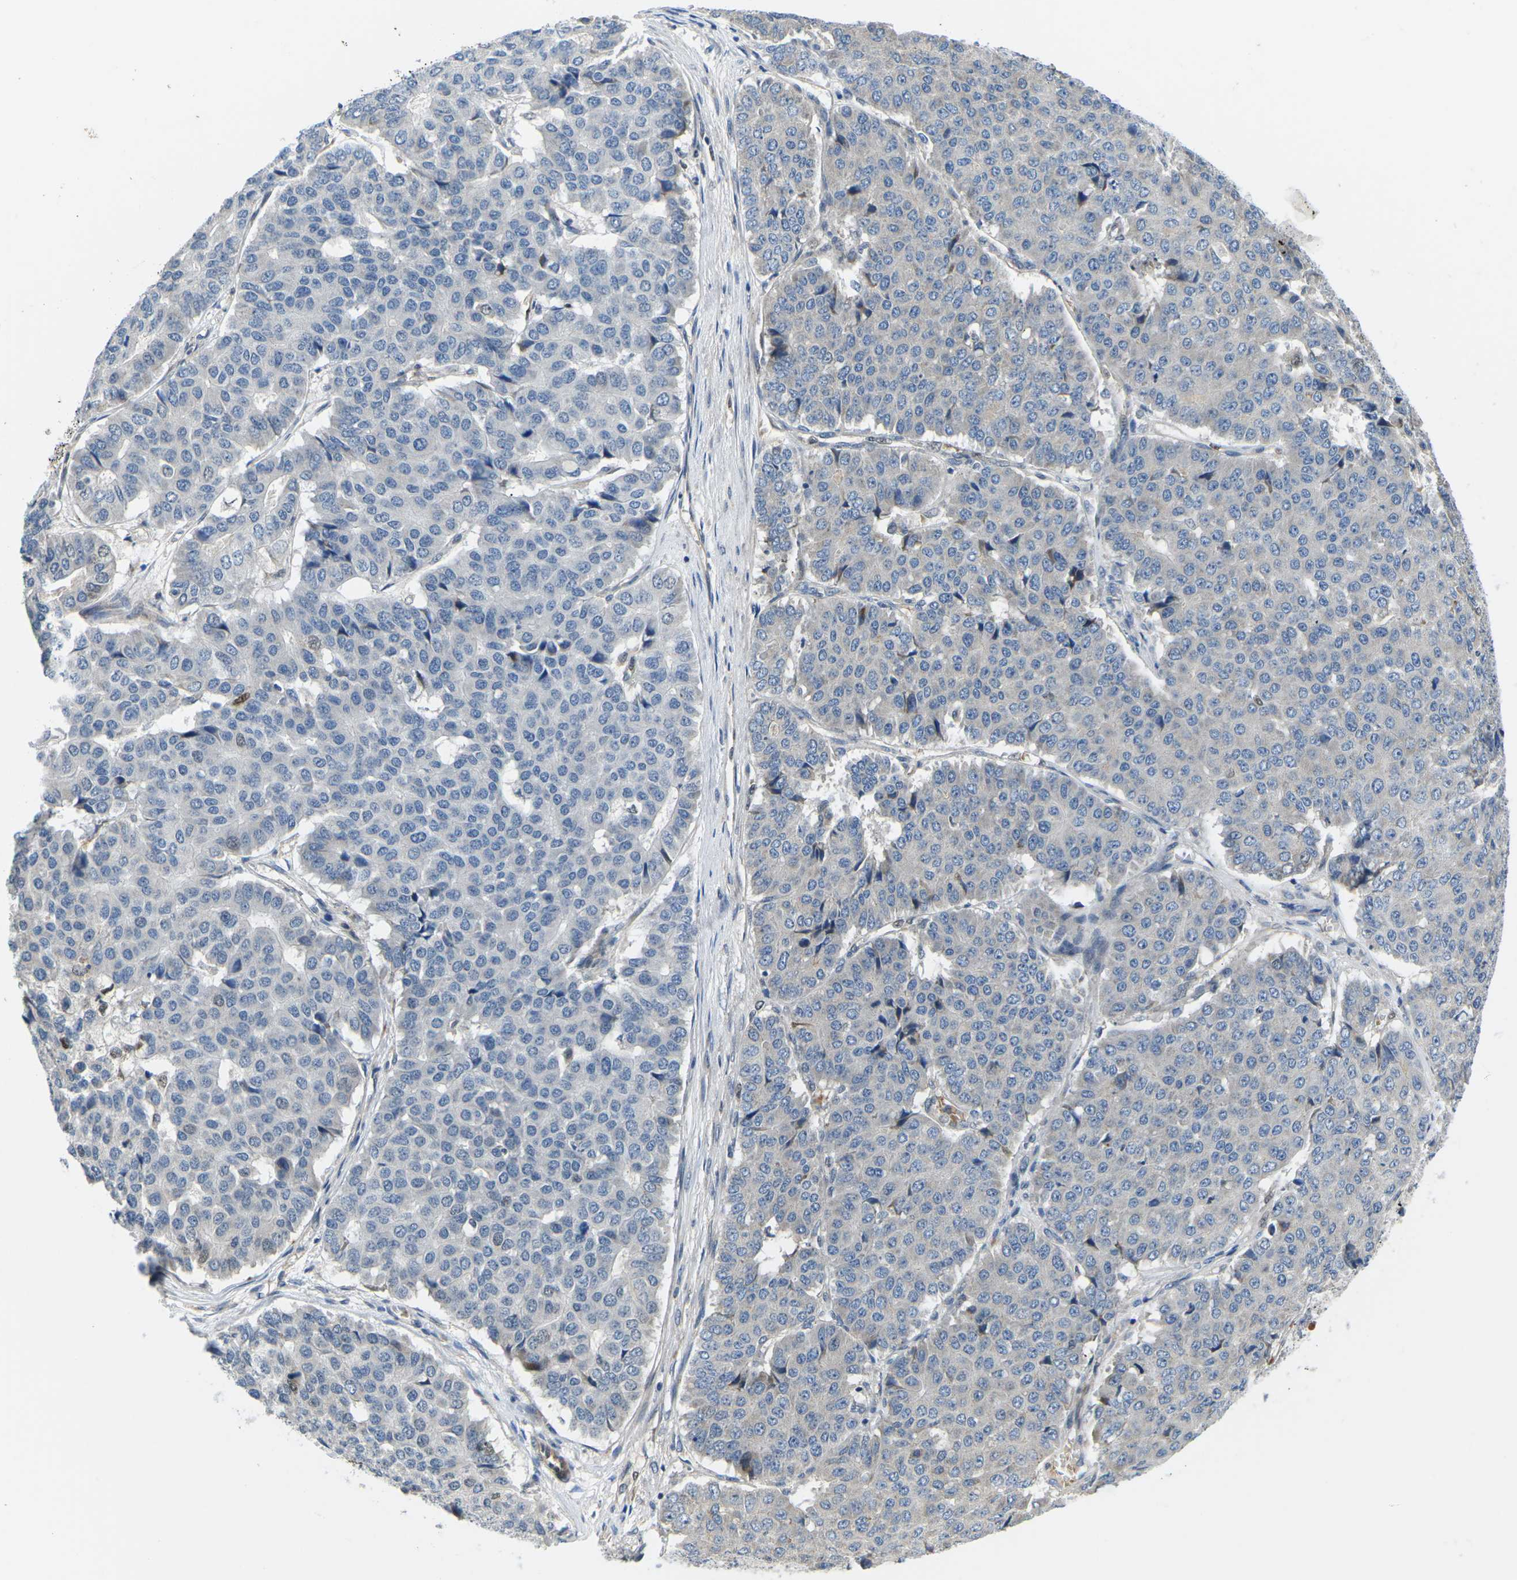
{"staining": {"intensity": "negative", "quantity": "none", "location": "none"}, "tissue": "pancreatic cancer", "cell_type": "Tumor cells", "image_type": "cancer", "snomed": [{"axis": "morphology", "description": "Adenocarcinoma, NOS"}, {"axis": "topography", "description": "Pancreas"}], "caption": "High magnification brightfield microscopy of pancreatic cancer (adenocarcinoma) stained with DAB (3,3'-diaminobenzidine) (brown) and counterstained with hematoxylin (blue): tumor cells show no significant expression.", "gene": "ERBB4", "patient": {"sex": "male", "age": 50}}